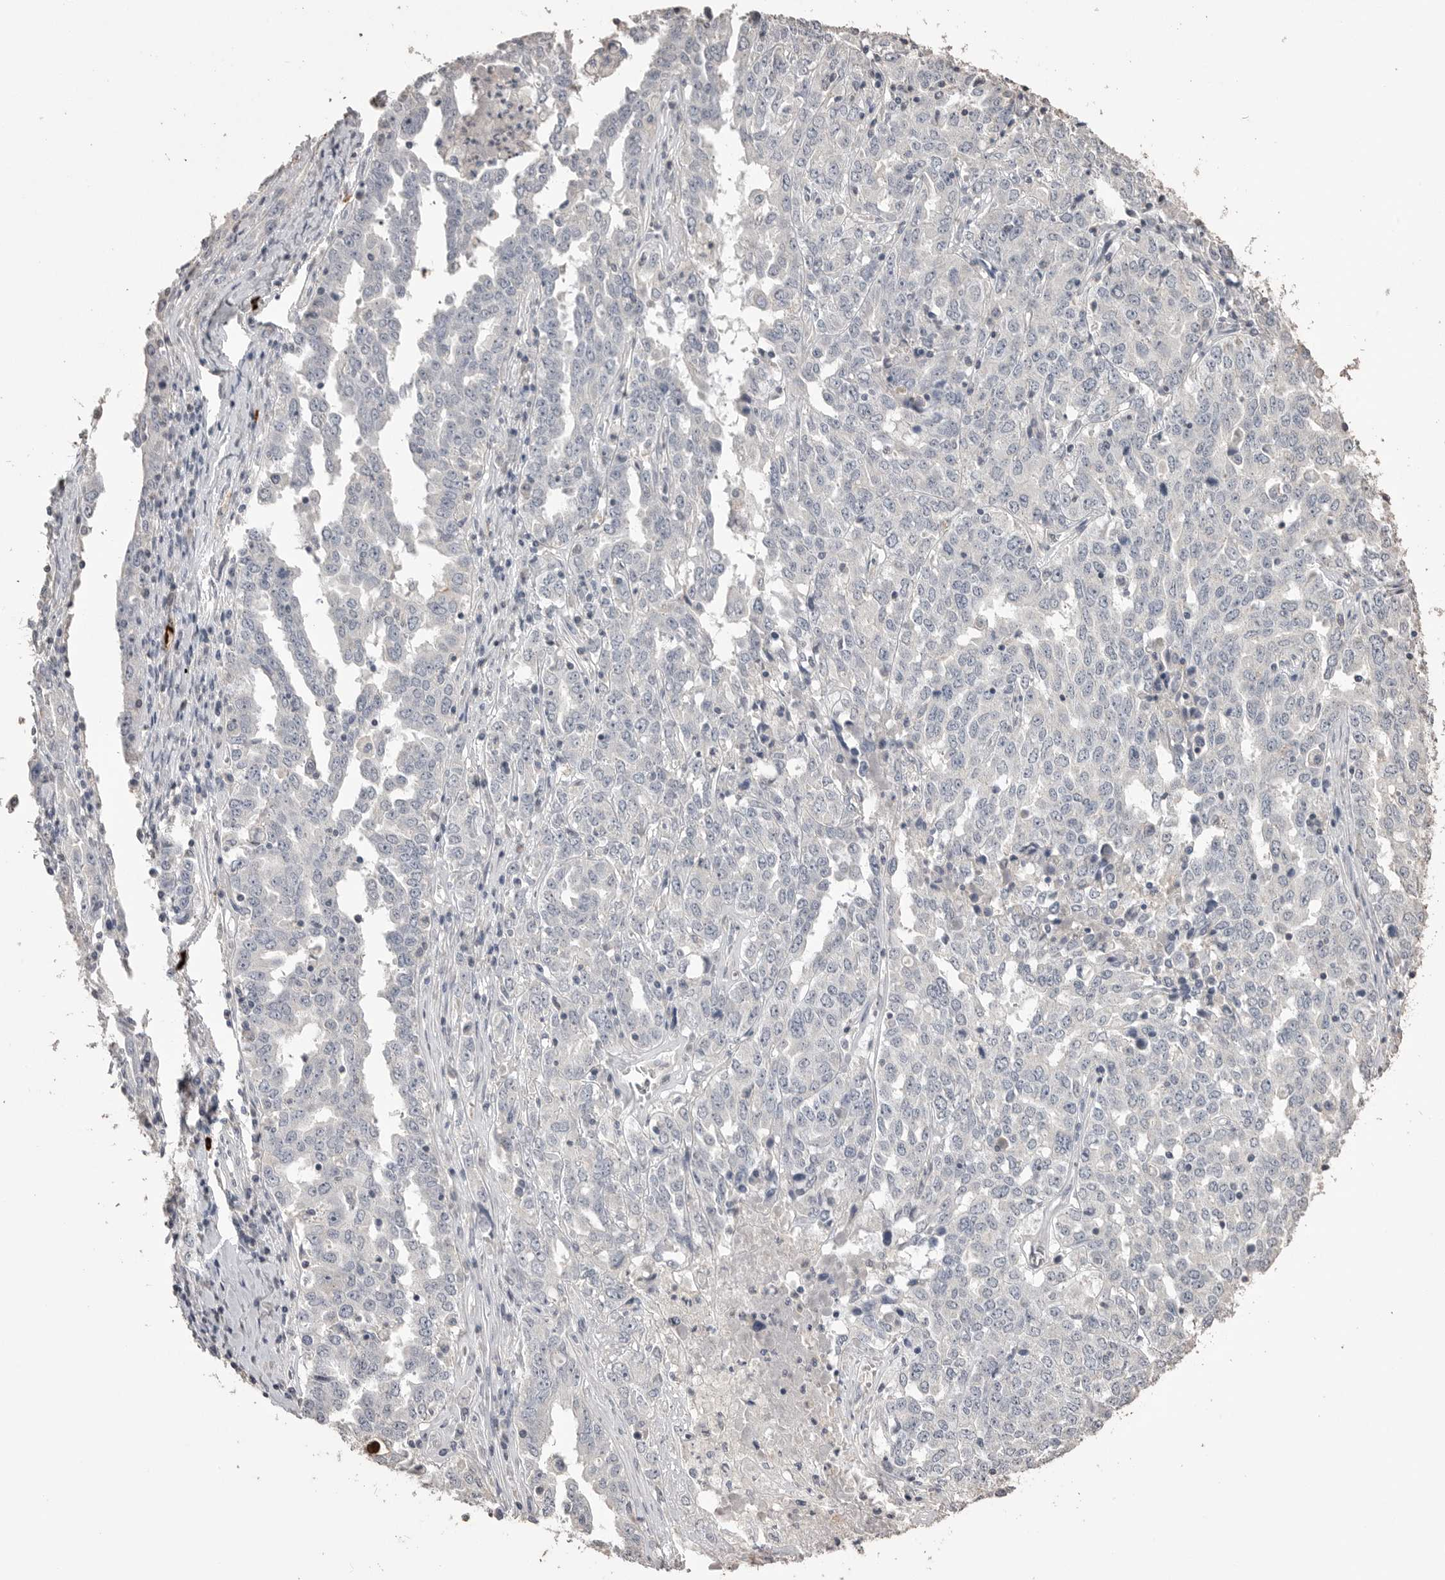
{"staining": {"intensity": "negative", "quantity": "none", "location": "none"}, "tissue": "ovarian cancer", "cell_type": "Tumor cells", "image_type": "cancer", "snomed": [{"axis": "morphology", "description": "Carcinoma, endometroid"}, {"axis": "topography", "description": "Ovary"}], "caption": "DAB immunohistochemical staining of ovarian cancer (endometroid carcinoma) exhibits no significant positivity in tumor cells. (Brightfield microscopy of DAB immunohistochemistry (IHC) at high magnification).", "gene": "MMP7", "patient": {"sex": "female", "age": 62}}